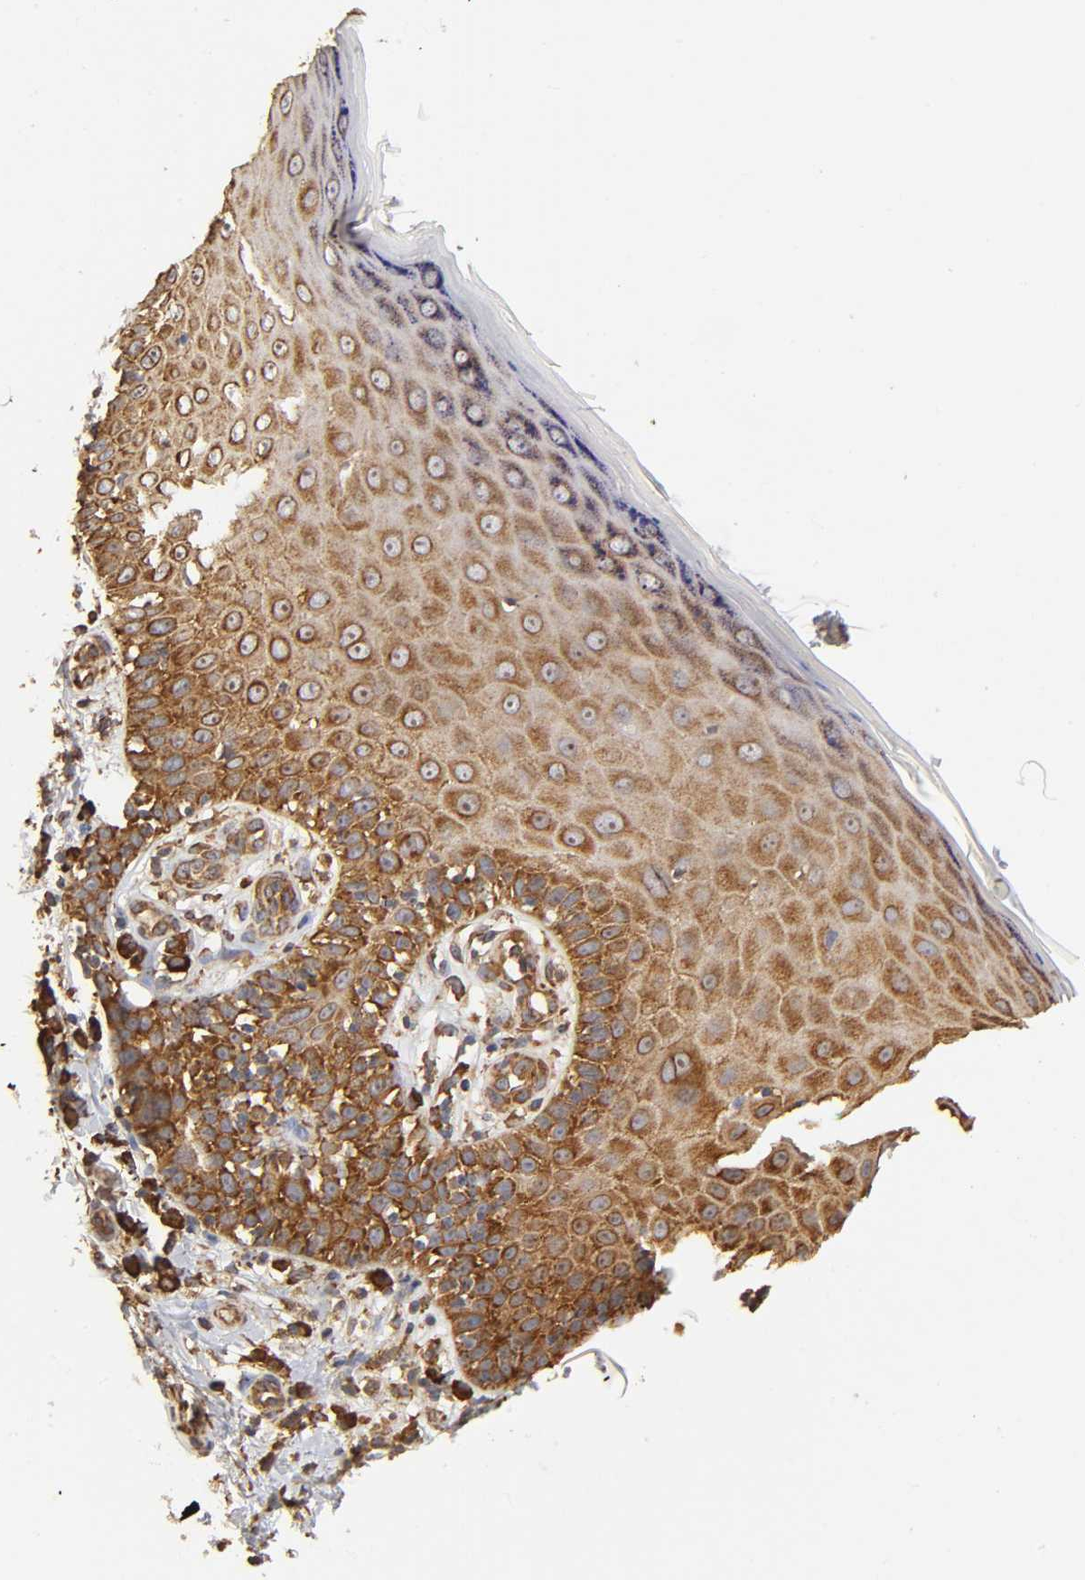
{"staining": {"intensity": "strong", "quantity": ">75%", "location": "cytoplasmic/membranous"}, "tissue": "skin cancer", "cell_type": "Tumor cells", "image_type": "cancer", "snomed": [{"axis": "morphology", "description": "Squamous cell carcinoma, NOS"}, {"axis": "topography", "description": "Skin"}], "caption": "This is an image of IHC staining of skin squamous cell carcinoma, which shows strong expression in the cytoplasmic/membranous of tumor cells.", "gene": "RPL14", "patient": {"sex": "female", "age": 42}}